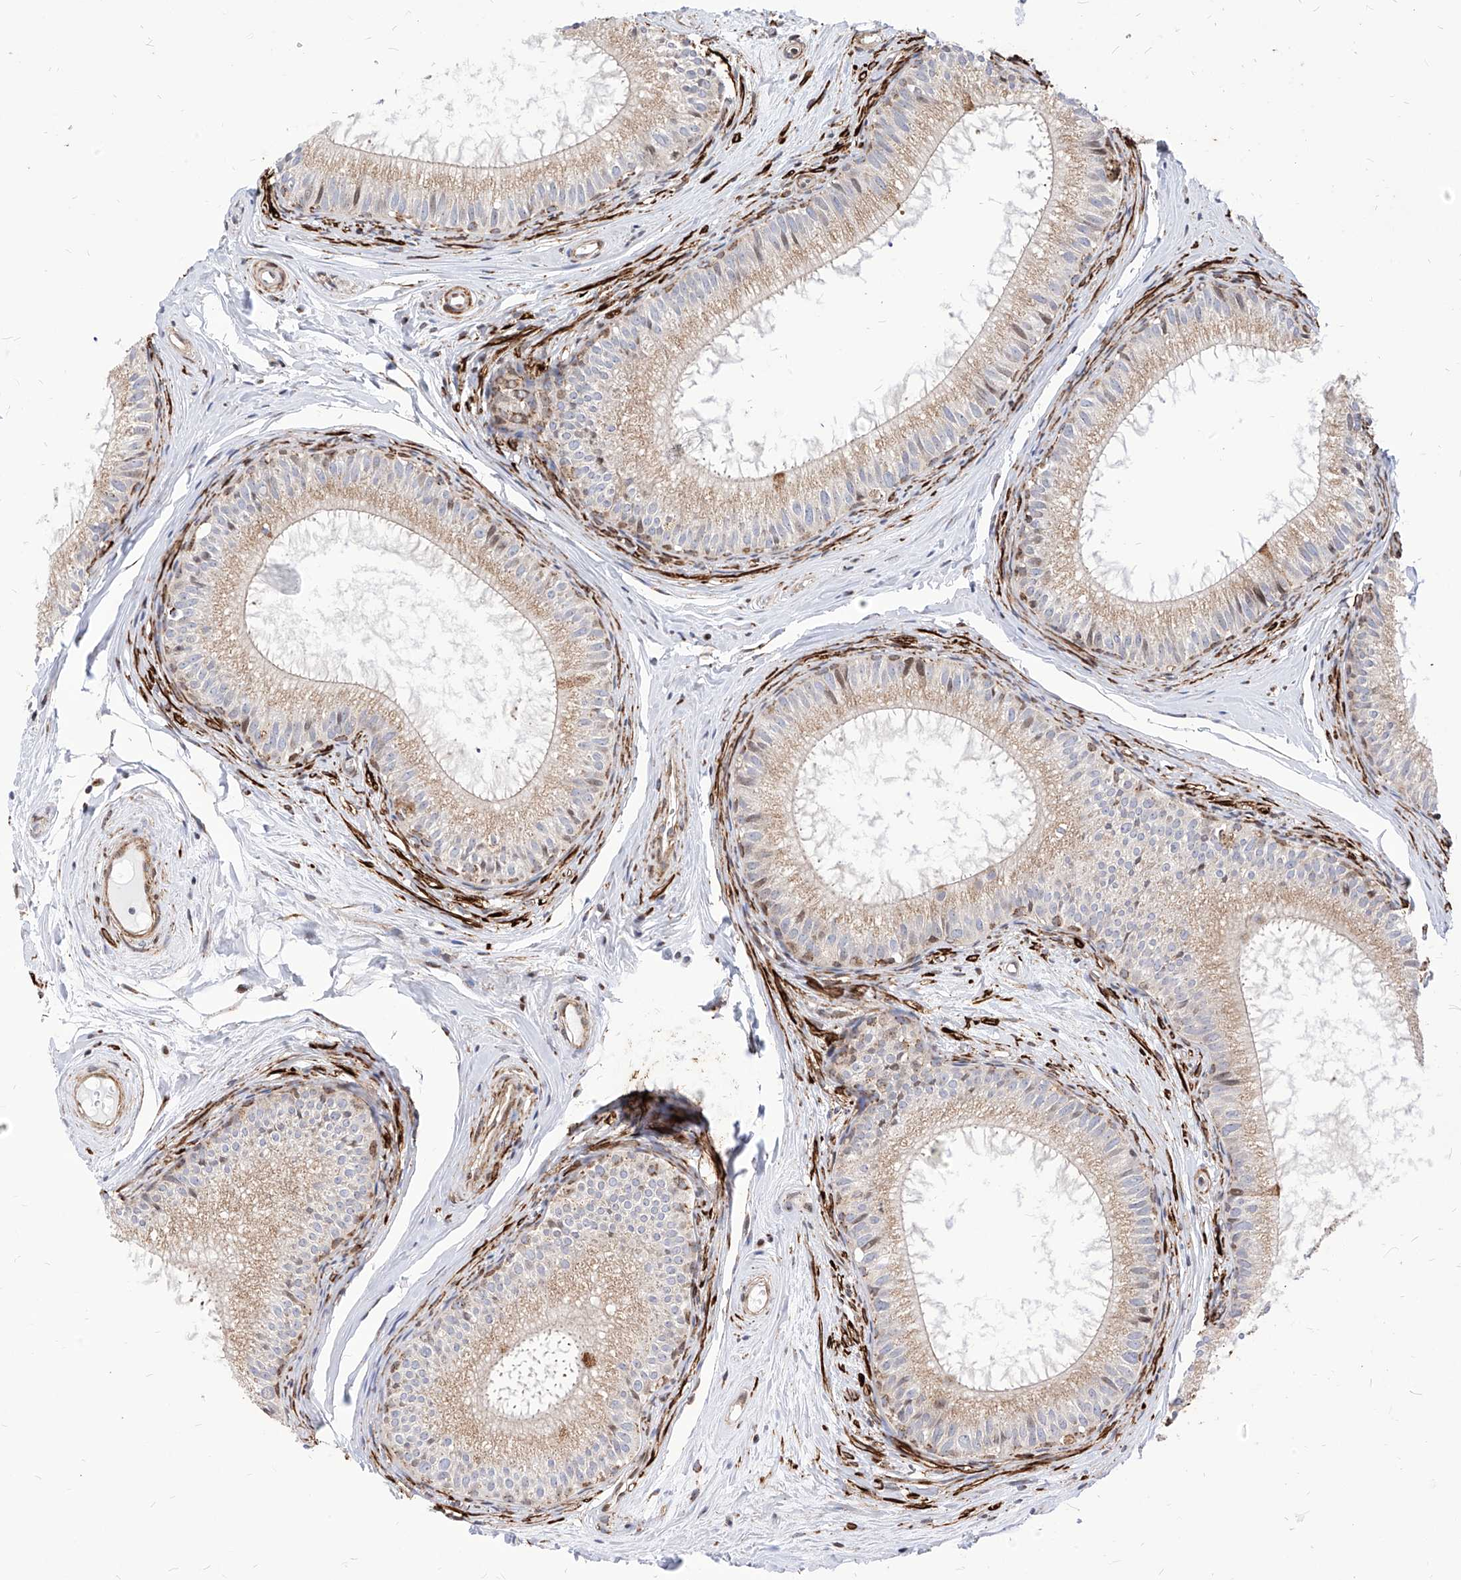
{"staining": {"intensity": "weak", "quantity": ">75%", "location": "cytoplasmic/membranous"}, "tissue": "epididymis", "cell_type": "Glandular cells", "image_type": "normal", "snomed": [{"axis": "morphology", "description": "Normal tissue, NOS"}, {"axis": "topography", "description": "Epididymis"}], "caption": "Normal epididymis was stained to show a protein in brown. There is low levels of weak cytoplasmic/membranous staining in approximately >75% of glandular cells. The staining was performed using DAB (3,3'-diaminobenzidine), with brown indicating positive protein expression. Nuclei are stained blue with hematoxylin.", "gene": "TTLL8", "patient": {"sex": "male", "age": 34}}